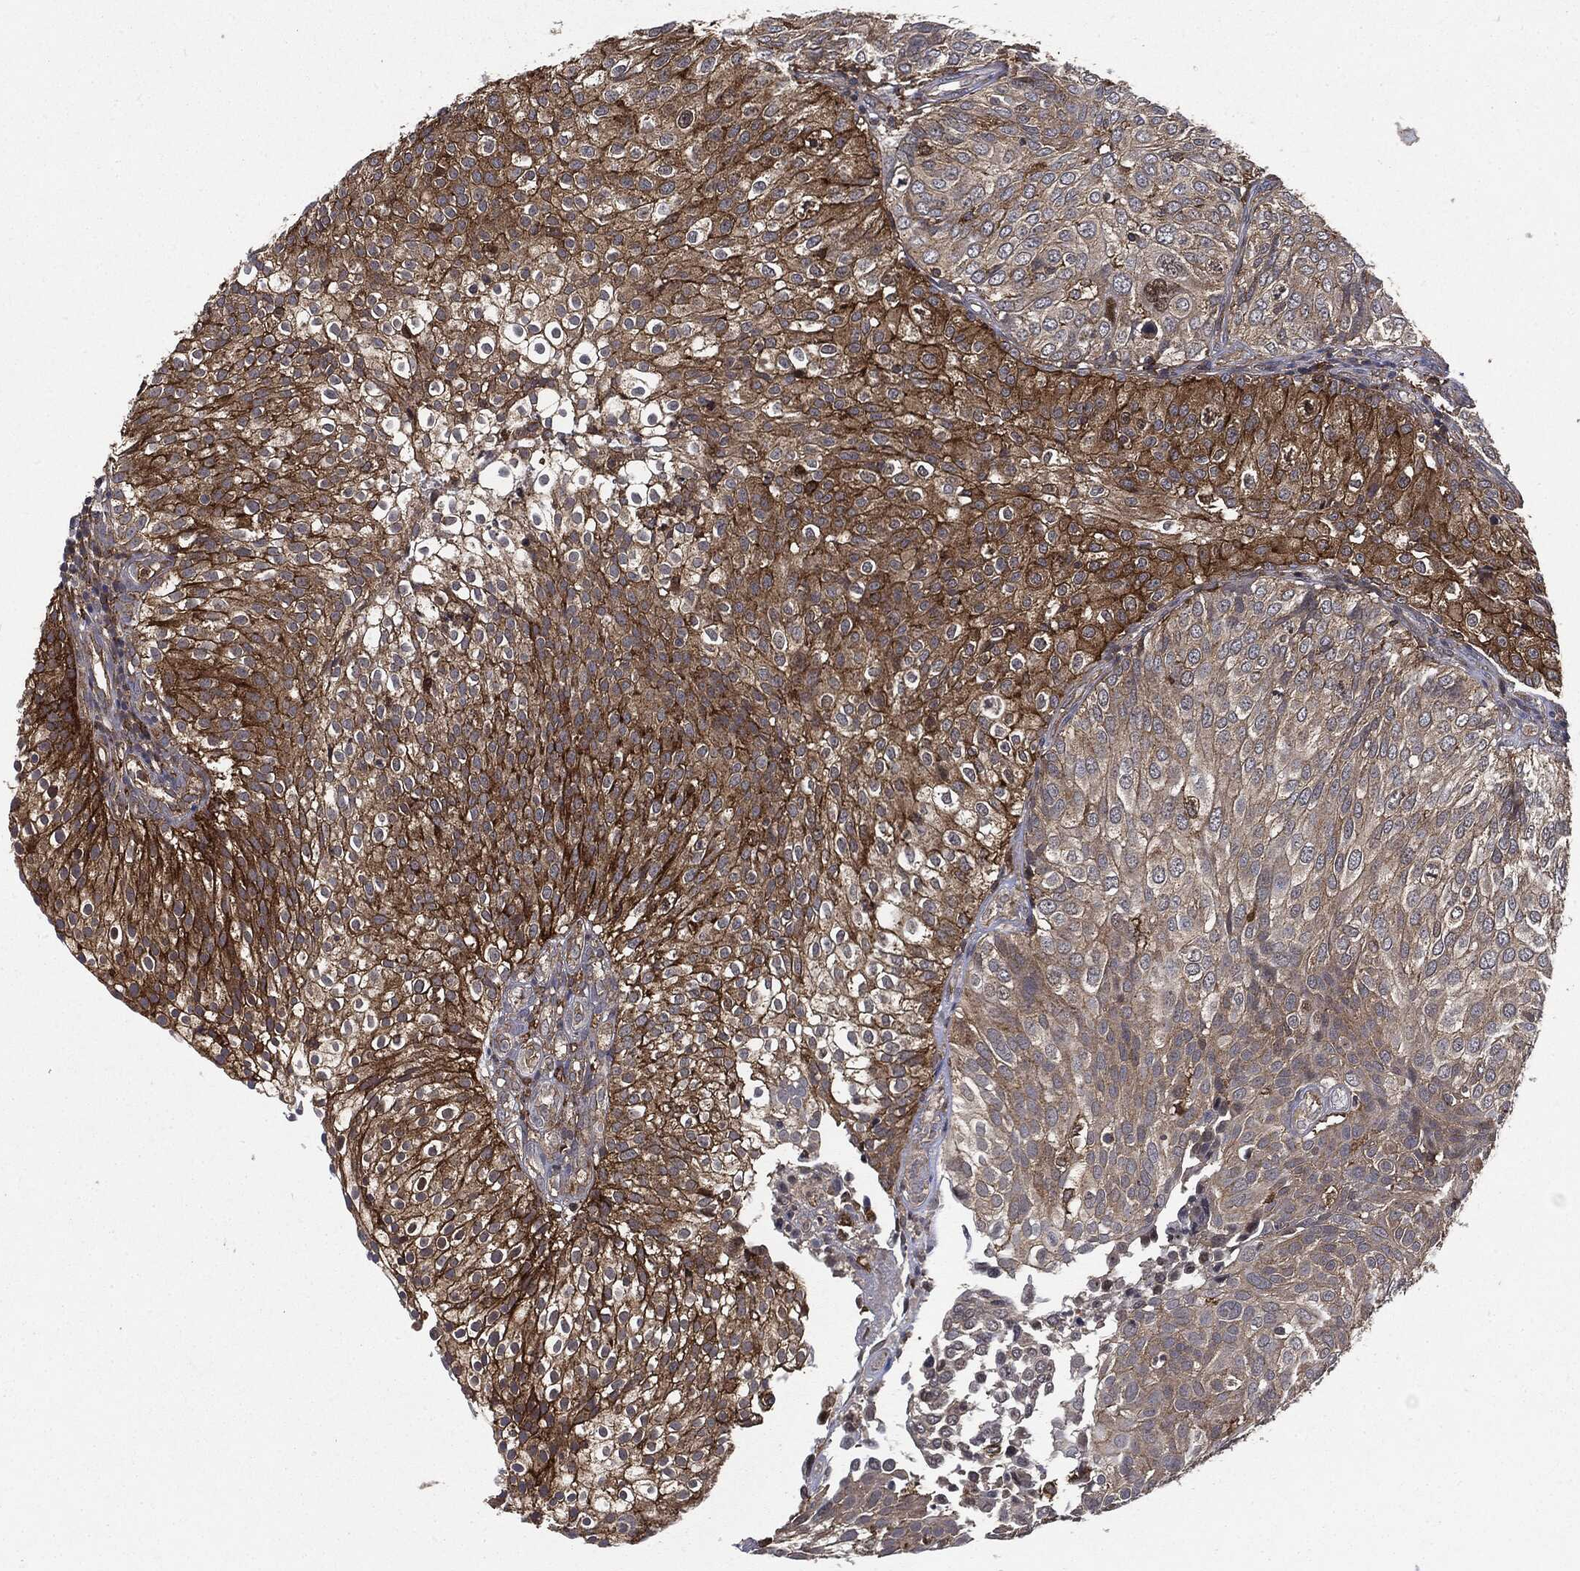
{"staining": {"intensity": "strong", "quantity": ">75%", "location": "cytoplasmic/membranous"}, "tissue": "urothelial cancer", "cell_type": "Tumor cells", "image_type": "cancer", "snomed": [{"axis": "morphology", "description": "Urothelial carcinoma, High grade"}, {"axis": "topography", "description": "Urinary bladder"}], "caption": "Immunohistochemistry image of neoplastic tissue: urothelial cancer stained using IHC demonstrates high levels of strong protein expression localized specifically in the cytoplasmic/membranous of tumor cells, appearing as a cytoplasmic/membranous brown color.", "gene": "SNX5", "patient": {"sex": "female", "age": 79}}